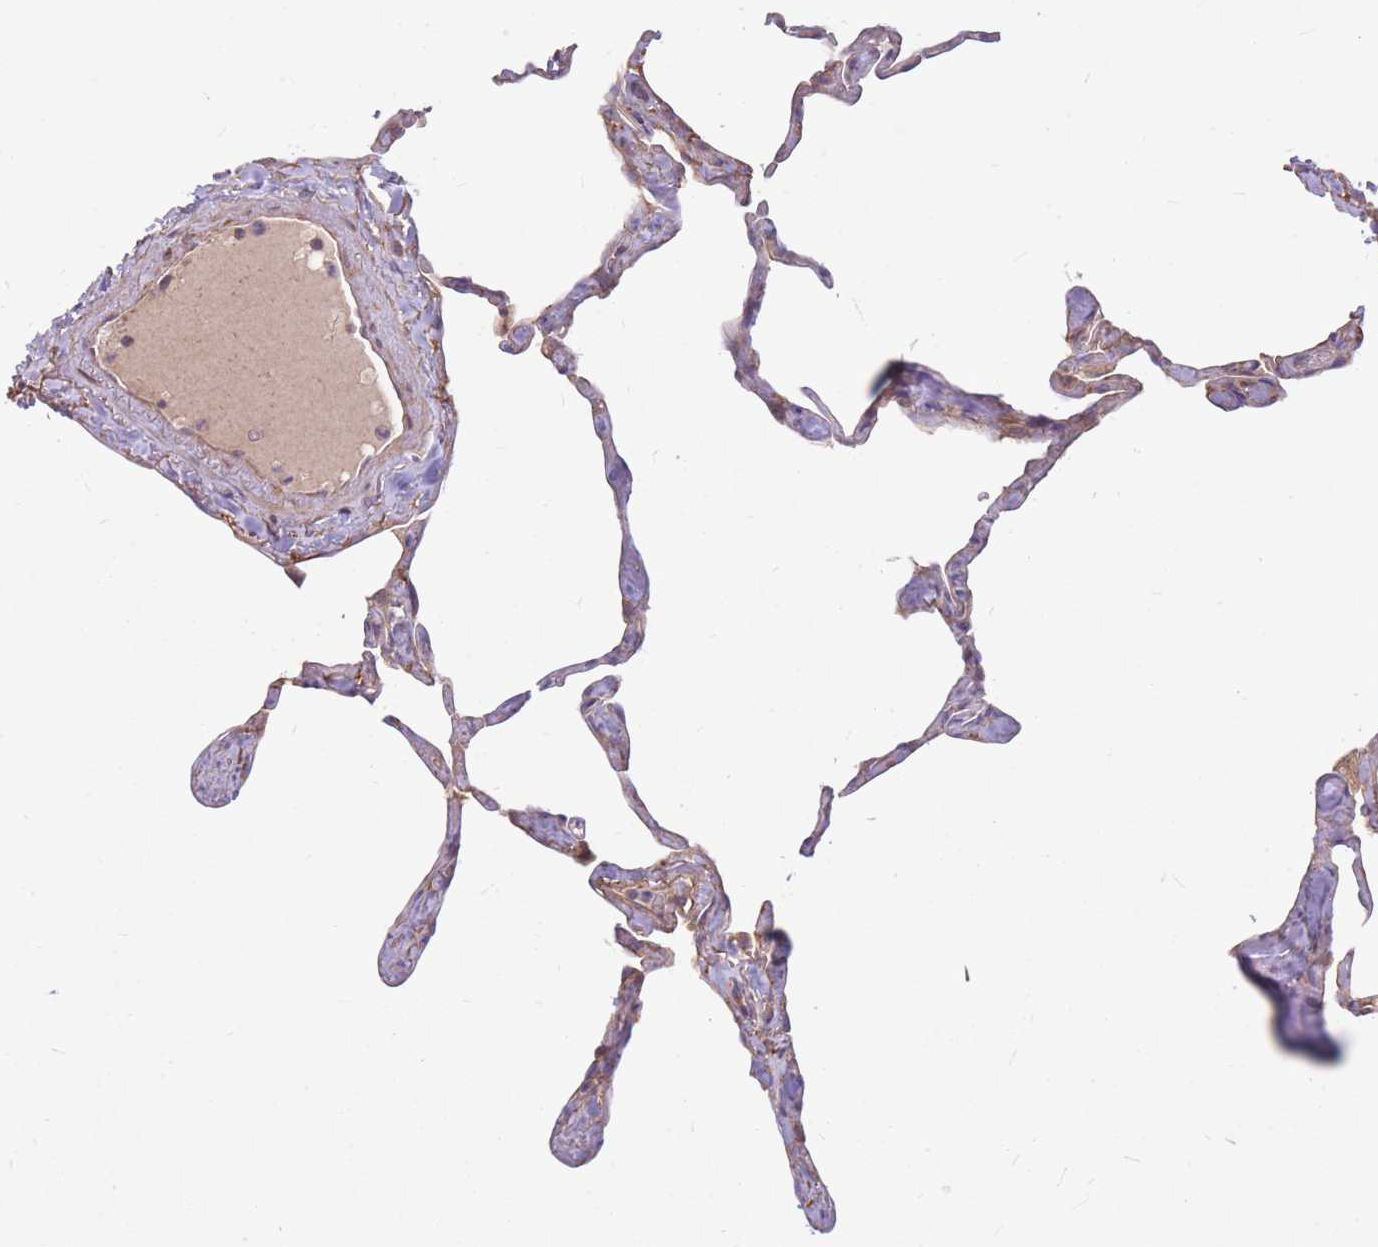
{"staining": {"intensity": "moderate", "quantity": "<25%", "location": "cytoplasmic/membranous"}, "tissue": "lung", "cell_type": "Alveolar cells", "image_type": "normal", "snomed": [{"axis": "morphology", "description": "Normal tissue, NOS"}, {"axis": "topography", "description": "Lung"}], "caption": "A high-resolution image shows immunohistochemistry (IHC) staining of normal lung, which demonstrates moderate cytoplasmic/membranous positivity in approximately <25% of alveolar cells.", "gene": "GMNN", "patient": {"sex": "male", "age": 65}}